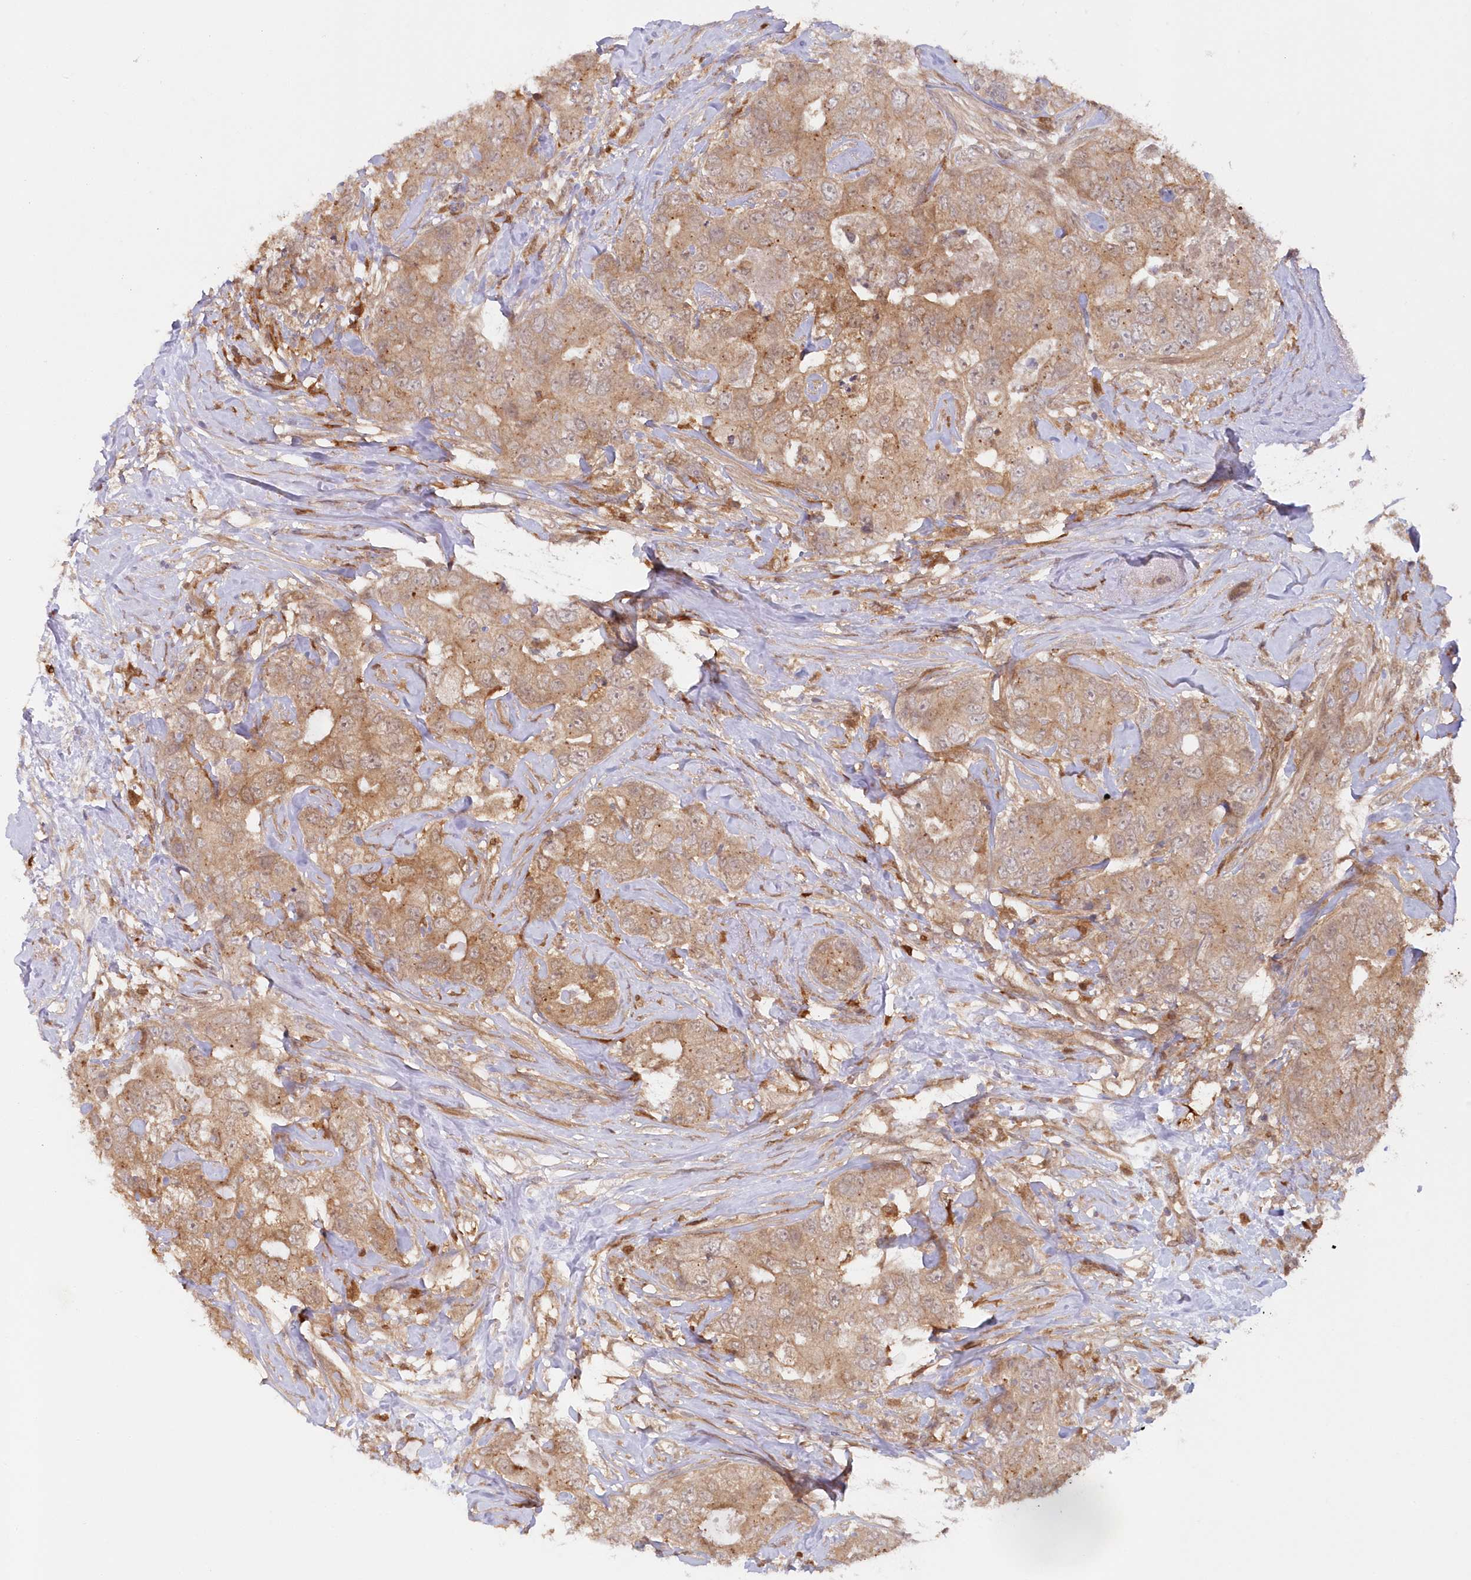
{"staining": {"intensity": "moderate", "quantity": ">75%", "location": "cytoplasmic/membranous"}, "tissue": "breast cancer", "cell_type": "Tumor cells", "image_type": "cancer", "snomed": [{"axis": "morphology", "description": "Duct carcinoma"}, {"axis": "topography", "description": "Breast"}], "caption": "Protein staining exhibits moderate cytoplasmic/membranous expression in approximately >75% of tumor cells in infiltrating ductal carcinoma (breast).", "gene": "GBE1", "patient": {"sex": "female", "age": 62}}